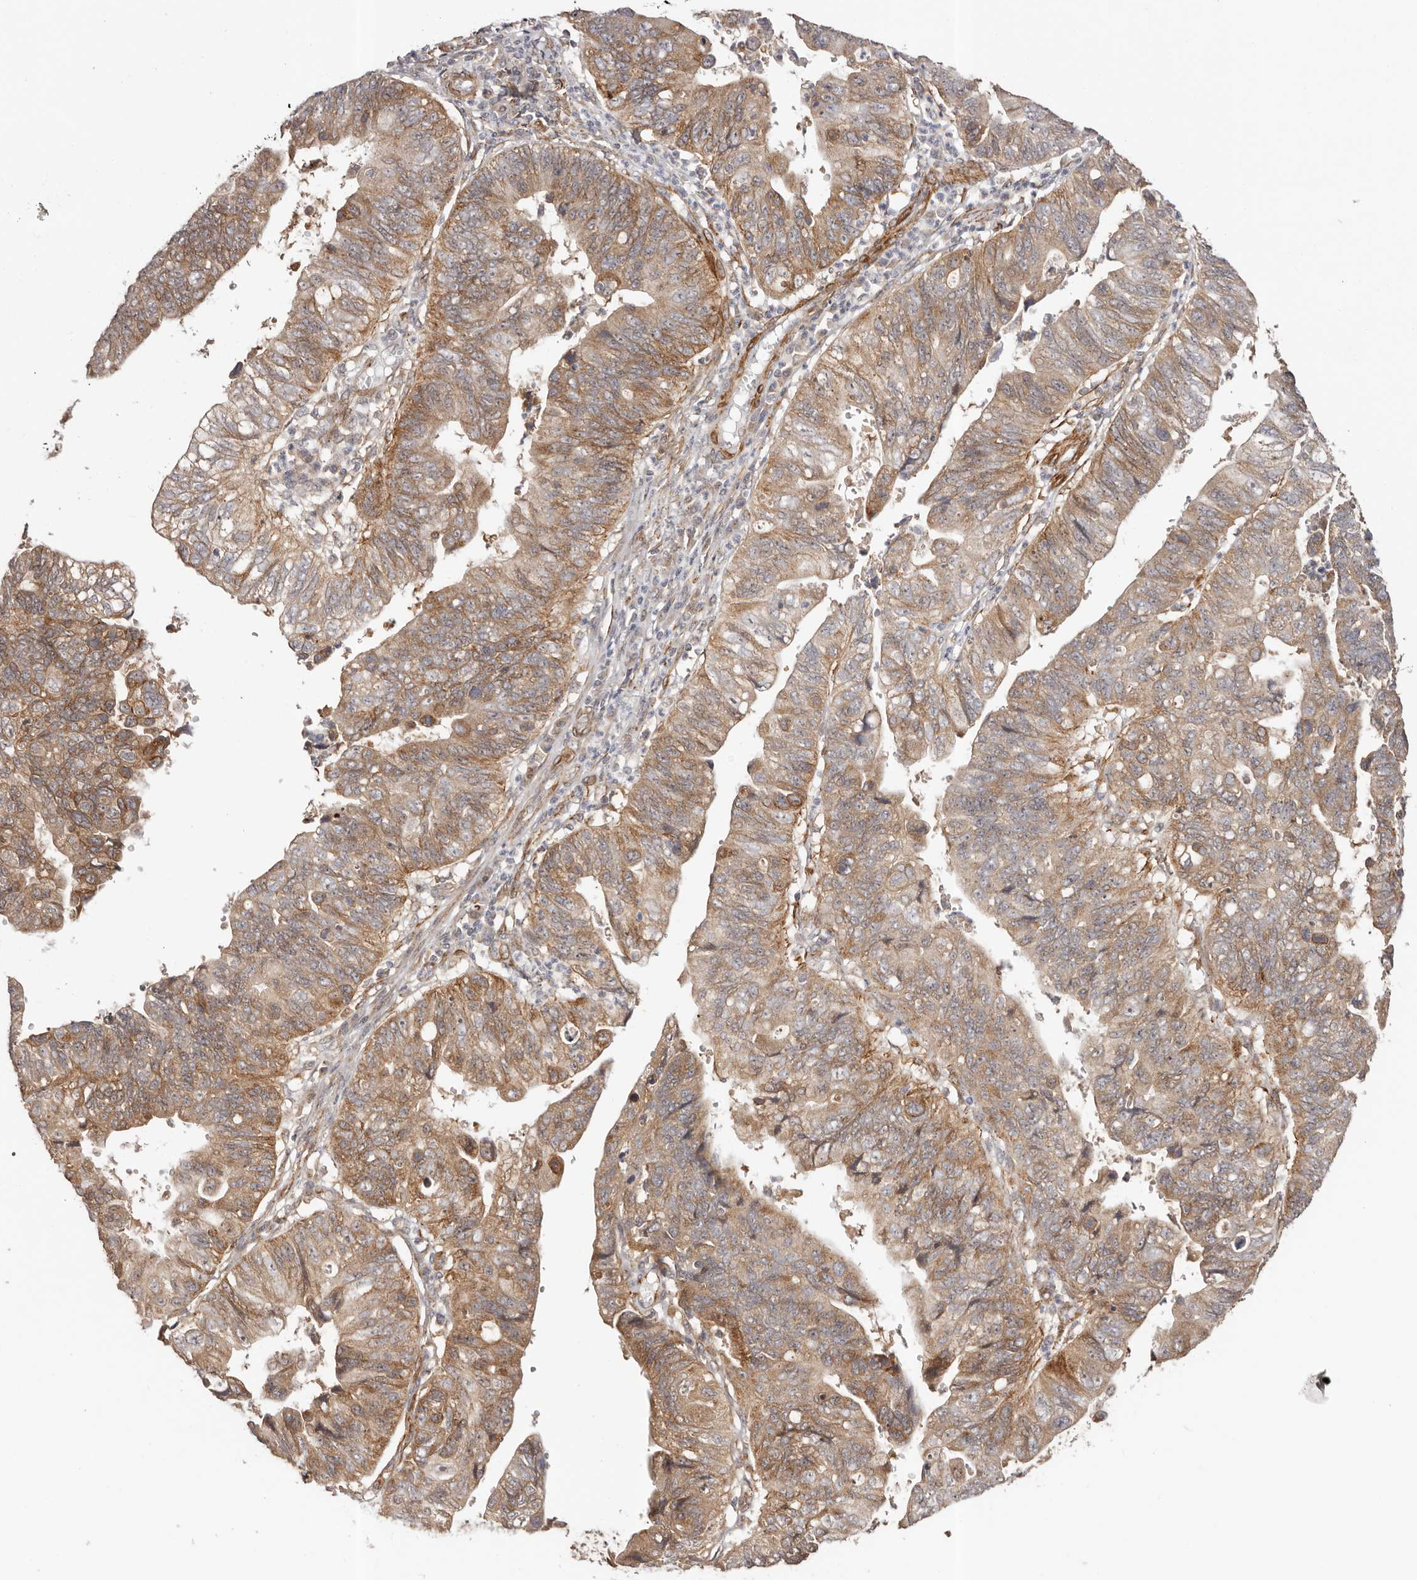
{"staining": {"intensity": "moderate", "quantity": ">75%", "location": "cytoplasmic/membranous"}, "tissue": "stomach cancer", "cell_type": "Tumor cells", "image_type": "cancer", "snomed": [{"axis": "morphology", "description": "Adenocarcinoma, NOS"}, {"axis": "topography", "description": "Stomach"}], "caption": "A histopathology image showing moderate cytoplasmic/membranous expression in approximately >75% of tumor cells in stomach cancer (adenocarcinoma), as visualized by brown immunohistochemical staining.", "gene": "MICAL2", "patient": {"sex": "male", "age": 59}}